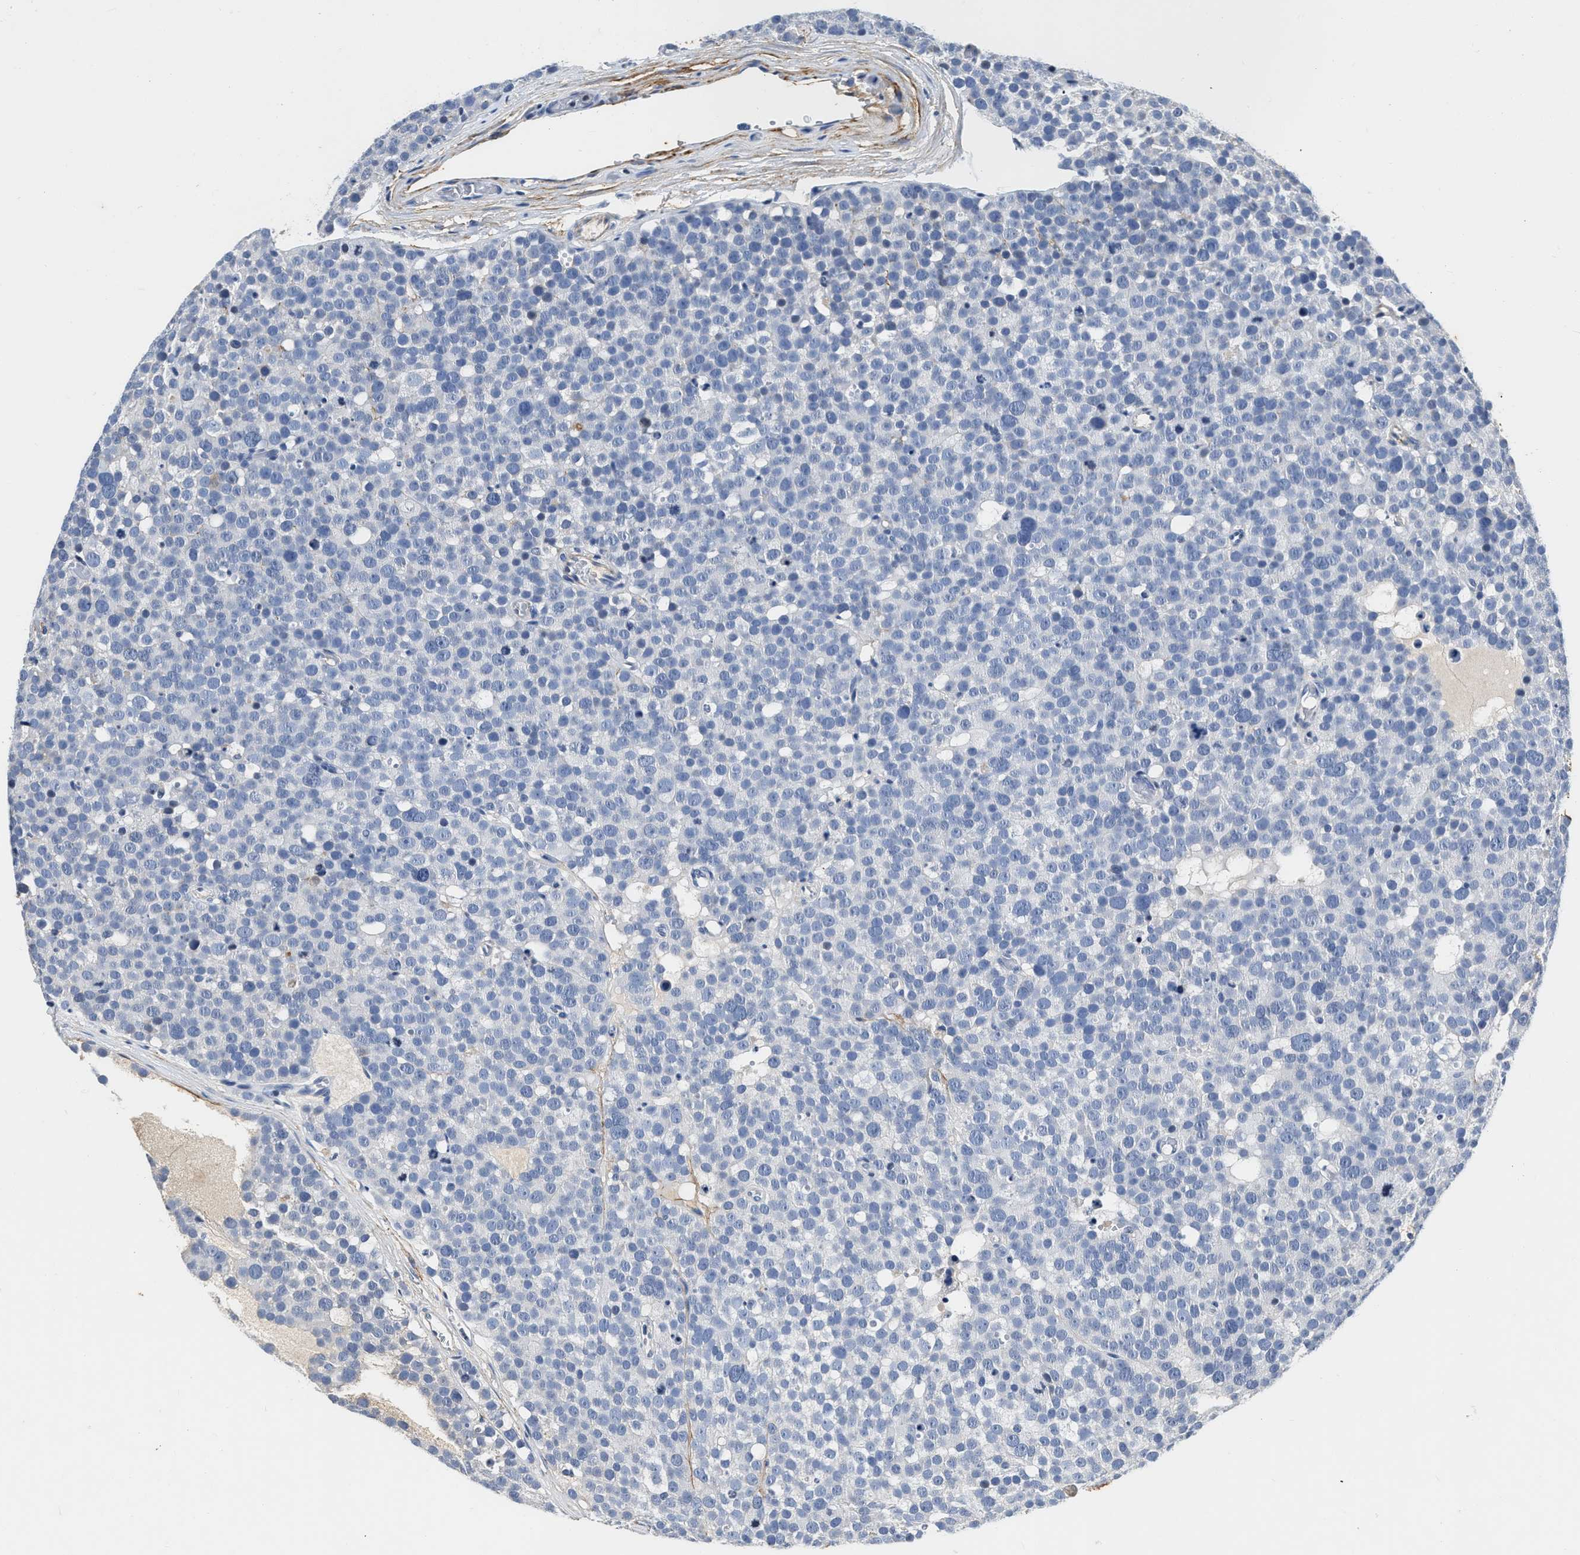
{"staining": {"intensity": "negative", "quantity": "none", "location": "none"}, "tissue": "testis cancer", "cell_type": "Tumor cells", "image_type": "cancer", "snomed": [{"axis": "morphology", "description": "Seminoma, NOS"}, {"axis": "topography", "description": "Testis"}], "caption": "This is an immunohistochemistry (IHC) micrograph of testis seminoma. There is no staining in tumor cells.", "gene": "FBLN2", "patient": {"sex": "male", "age": 71}}